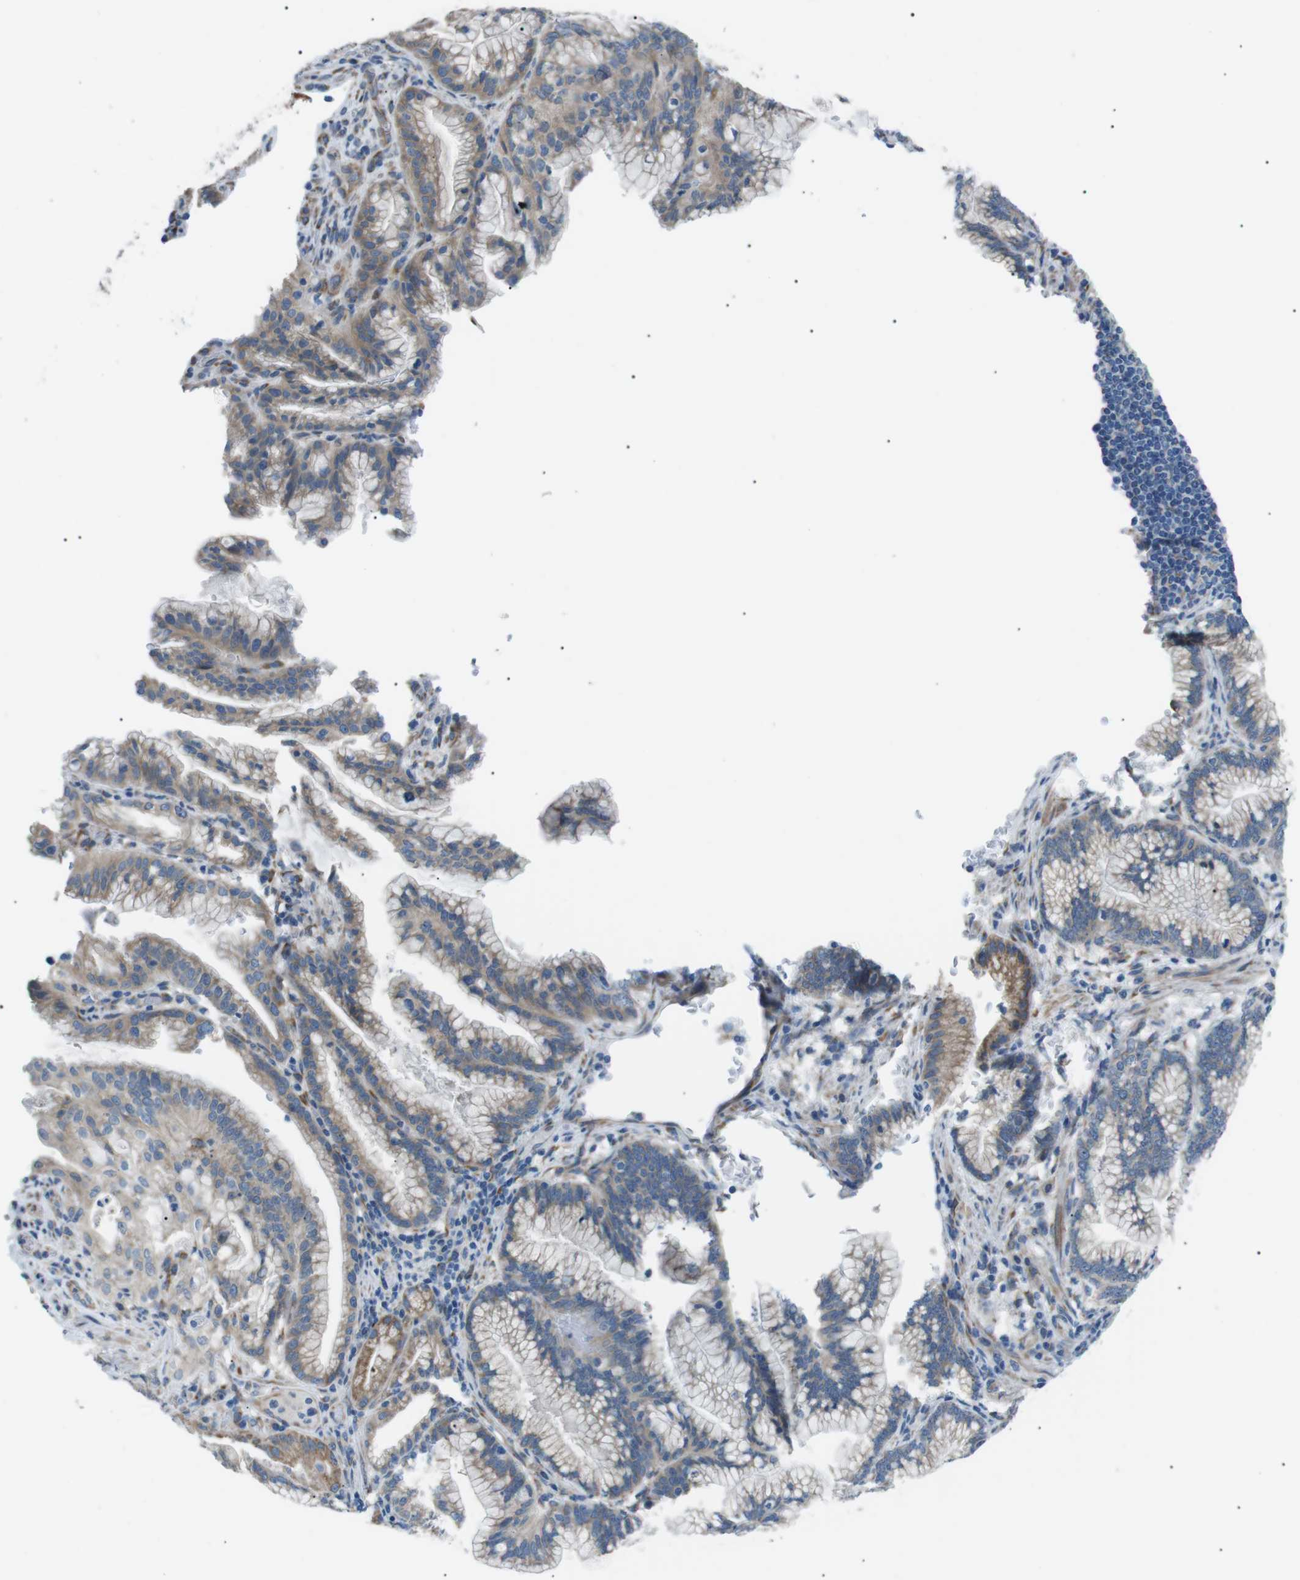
{"staining": {"intensity": "weak", "quantity": ">75%", "location": "cytoplasmic/membranous"}, "tissue": "pancreatic cancer", "cell_type": "Tumor cells", "image_type": "cancer", "snomed": [{"axis": "morphology", "description": "Adenocarcinoma, NOS"}, {"axis": "topography", "description": "Pancreas"}], "caption": "Pancreatic adenocarcinoma stained with a protein marker reveals weak staining in tumor cells.", "gene": "MTARC2", "patient": {"sex": "female", "age": 64}}